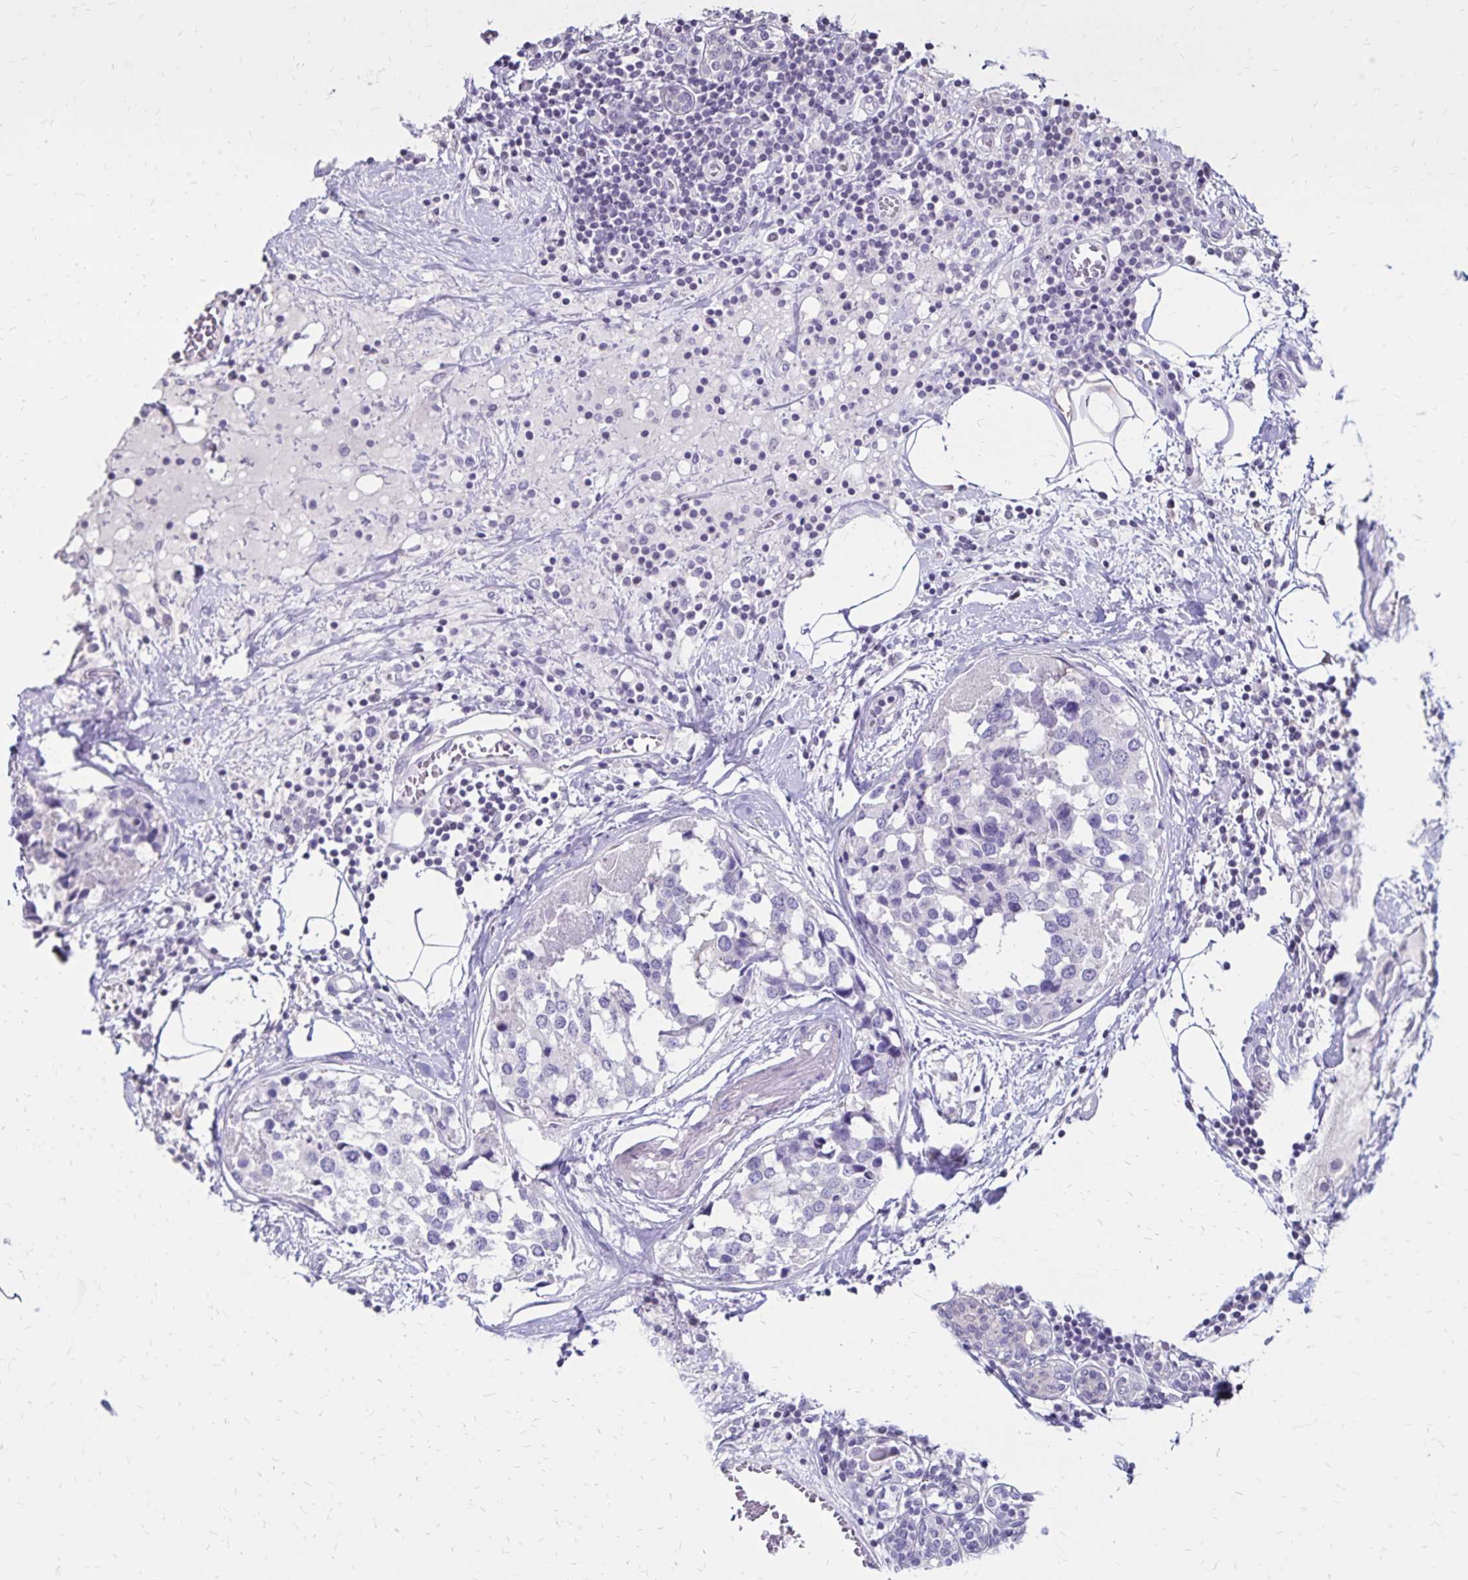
{"staining": {"intensity": "negative", "quantity": "none", "location": "none"}, "tissue": "breast cancer", "cell_type": "Tumor cells", "image_type": "cancer", "snomed": [{"axis": "morphology", "description": "Lobular carcinoma"}, {"axis": "topography", "description": "Breast"}], "caption": "An image of human breast cancer is negative for staining in tumor cells.", "gene": "SH3GL3", "patient": {"sex": "female", "age": 59}}